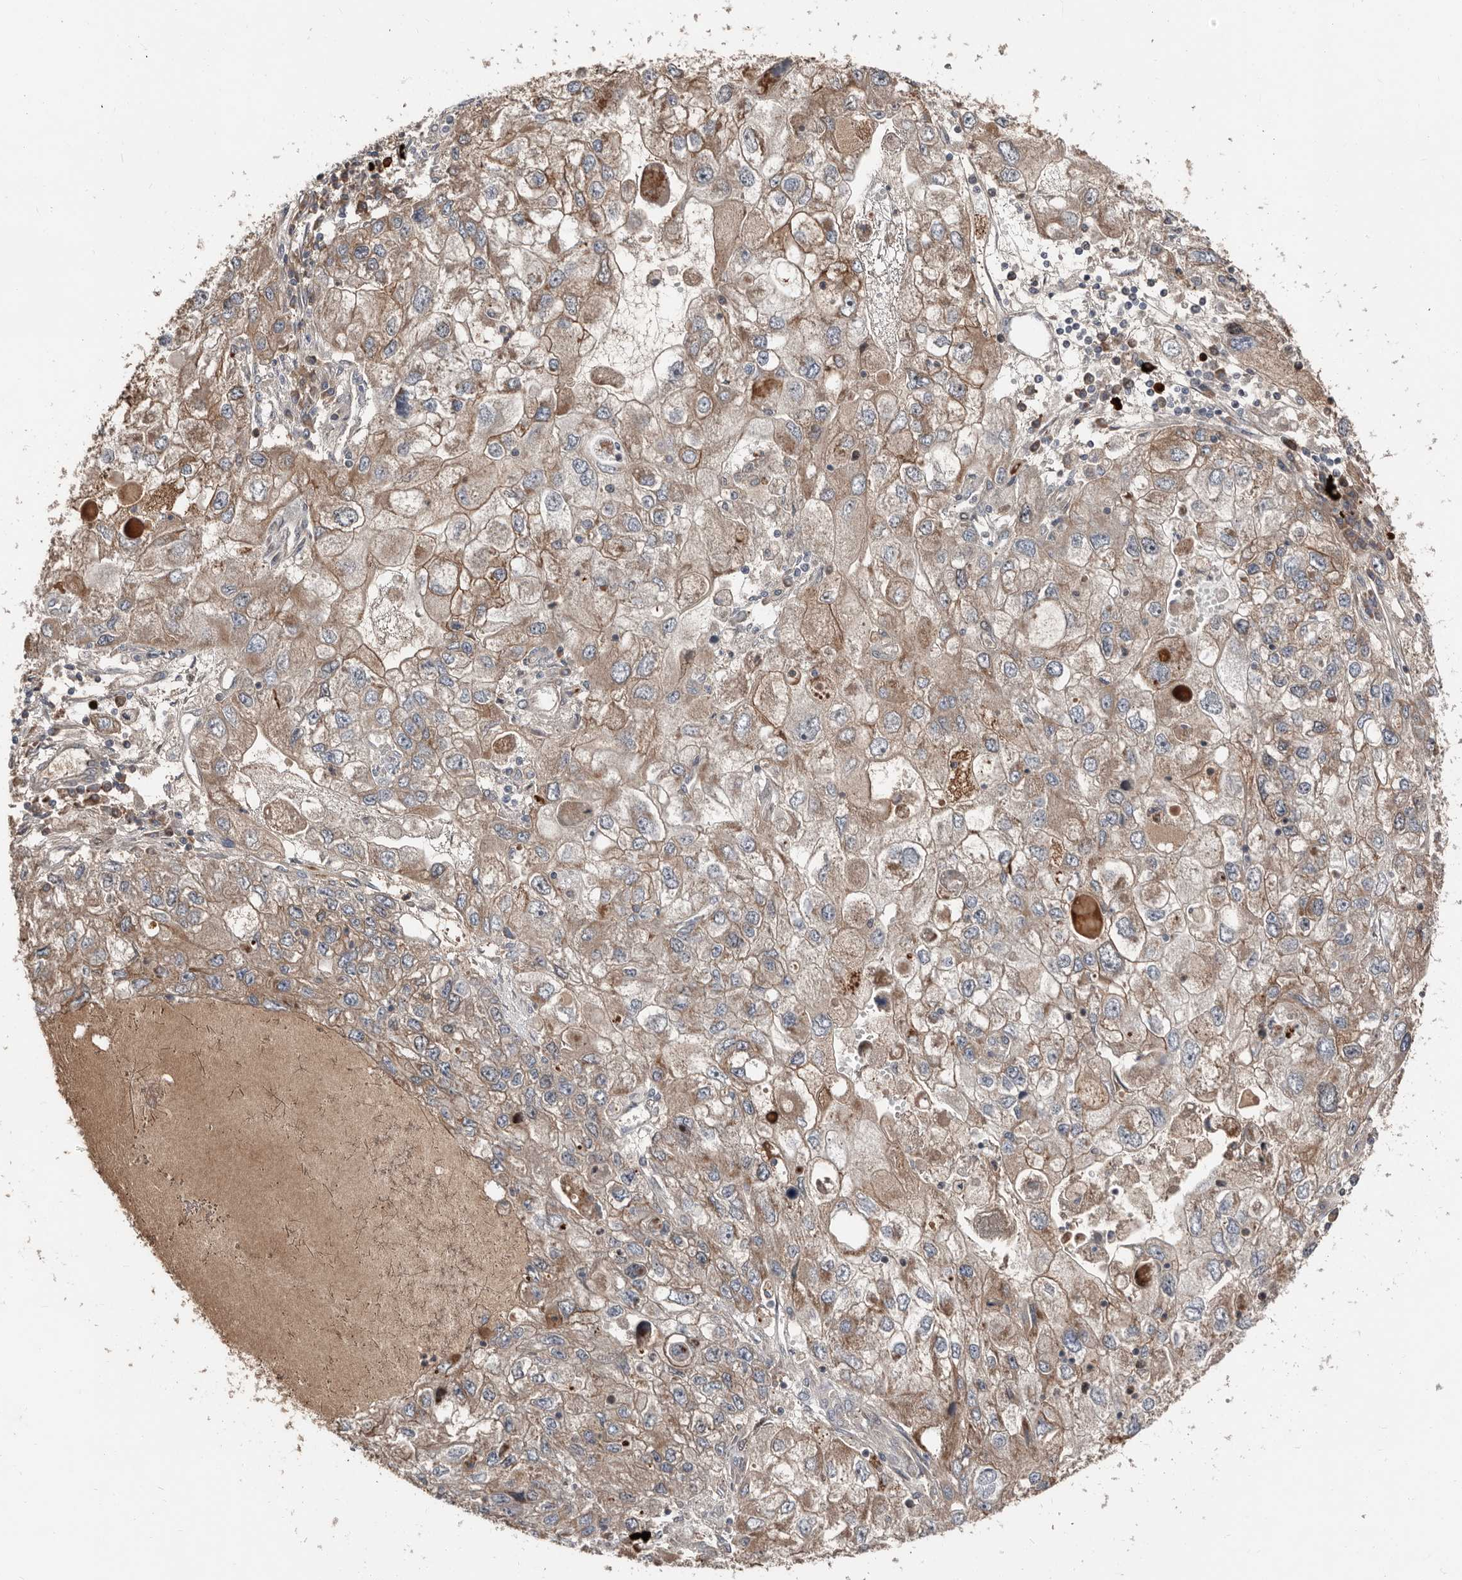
{"staining": {"intensity": "weak", "quantity": ">75%", "location": "cytoplasmic/membranous"}, "tissue": "endometrial cancer", "cell_type": "Tumor cells", "image_type": "cancer", "snomed": [{"axis": "morphology", "description": "Adenocarcinoma, NOS"}, {"axis": "topography", "description": "Endometrium"}], "caption": "Endometrial cancer (adenocarcinoma) stained with a protein marker exhibits weak staining in tumor cells.", "gene": "SMYD4", "patient": {"sex": "female", "age": 49}}